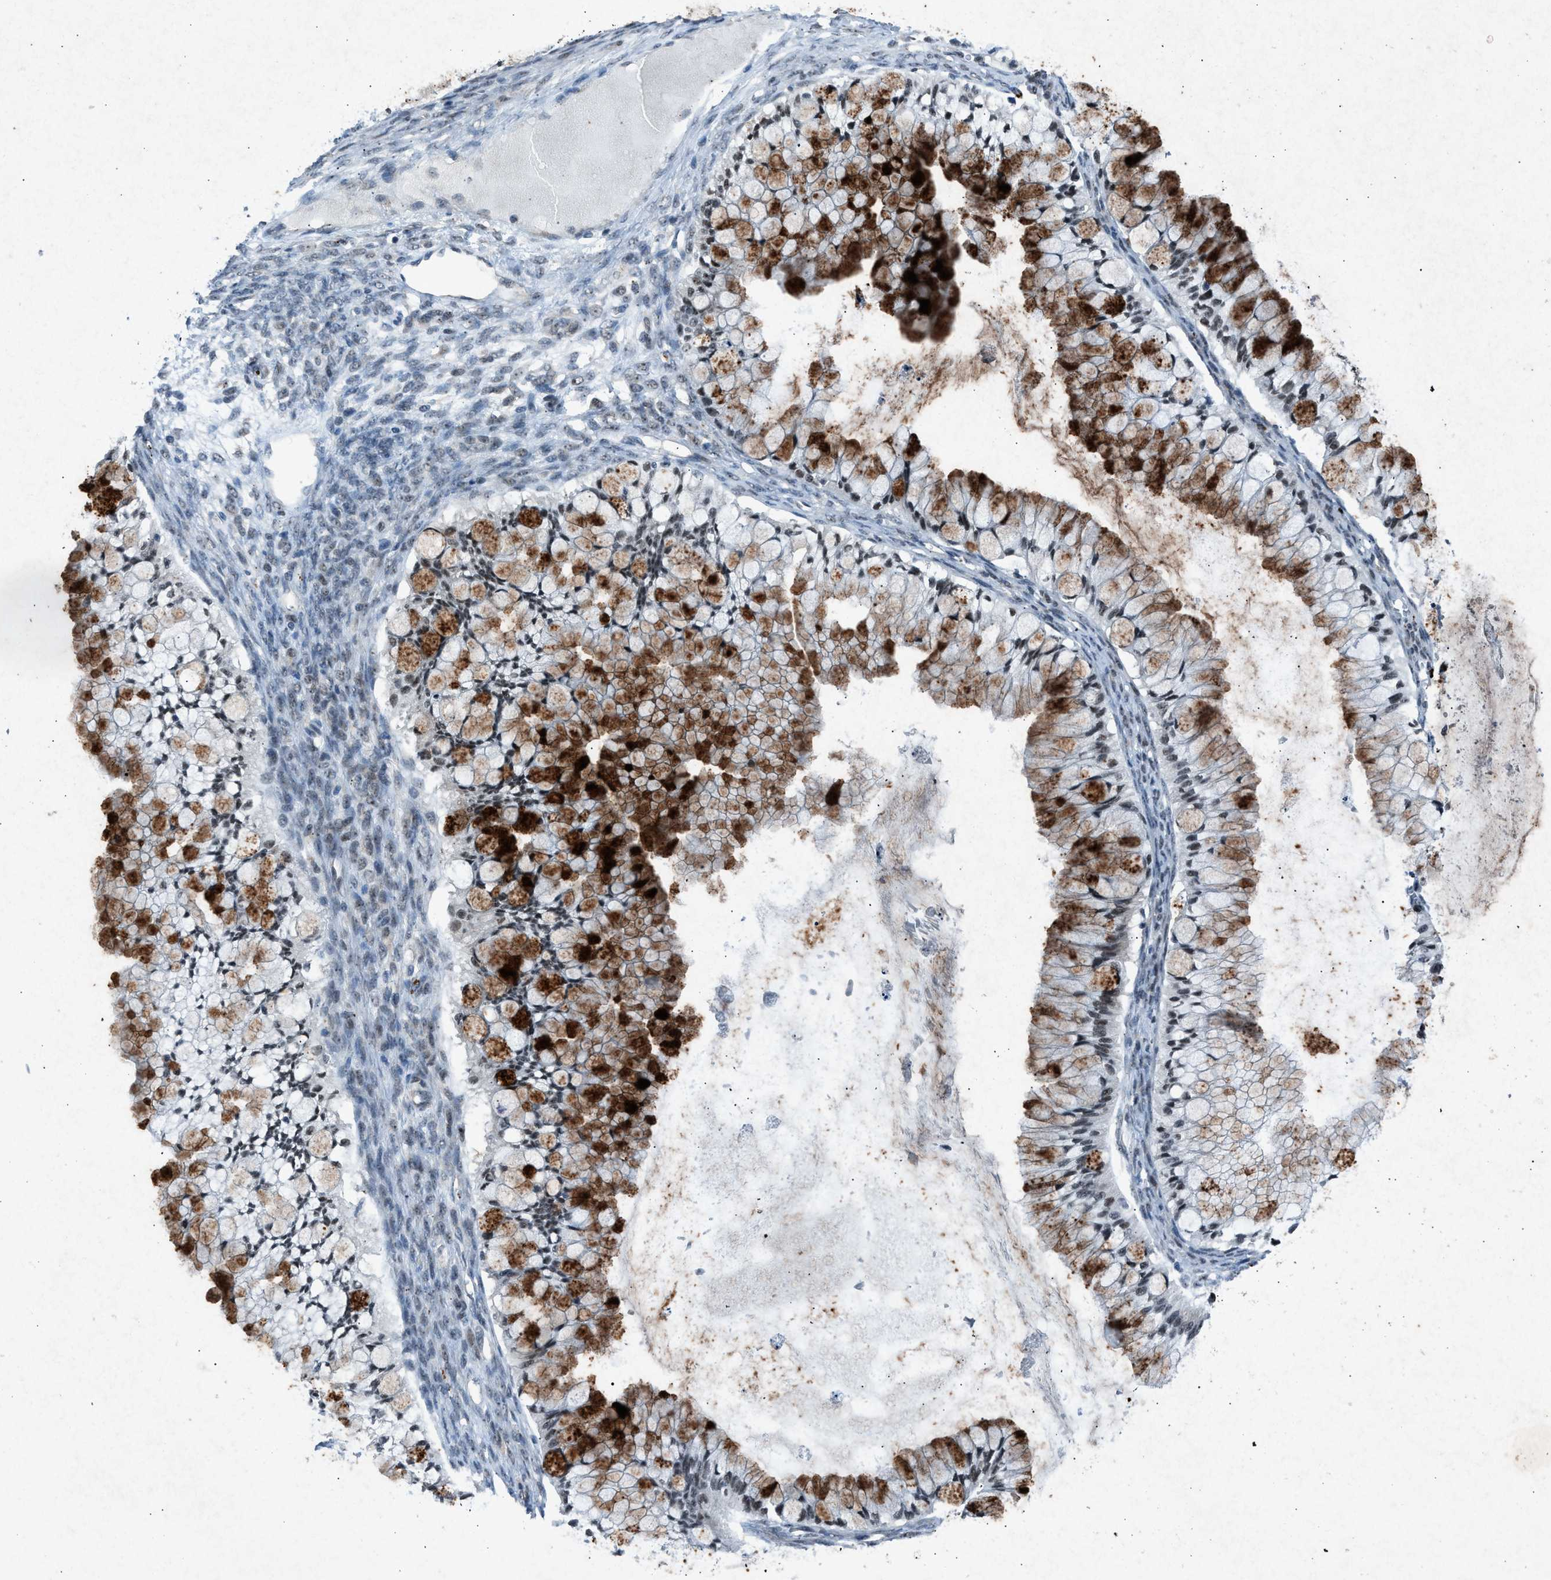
{"staining": {"intensity": "strong", "quantity": "<25%", "location": "cytoplasmic/membranous,nuclear"}, "tissue": "ovarian cancer", "cell_type": "Tumor cells", "image_type": "cancer", "snomed": [{"axis": "morphology", "description": "Cystadenocarcinoma, mucinous, NOS"}, {"axis": "topography", "description": "Ovary"}], "caption": "This photomicrograph demonstrates immunohistochemistry (IHC) staining of ovarian mucinous cystadenocarcinoma, with medium strong cytoplasmic/membranous and nuclear expression in about <25% of tumor cells.", "gene": "ADCY1", "patient": {"sex": "female", "age": 57}}